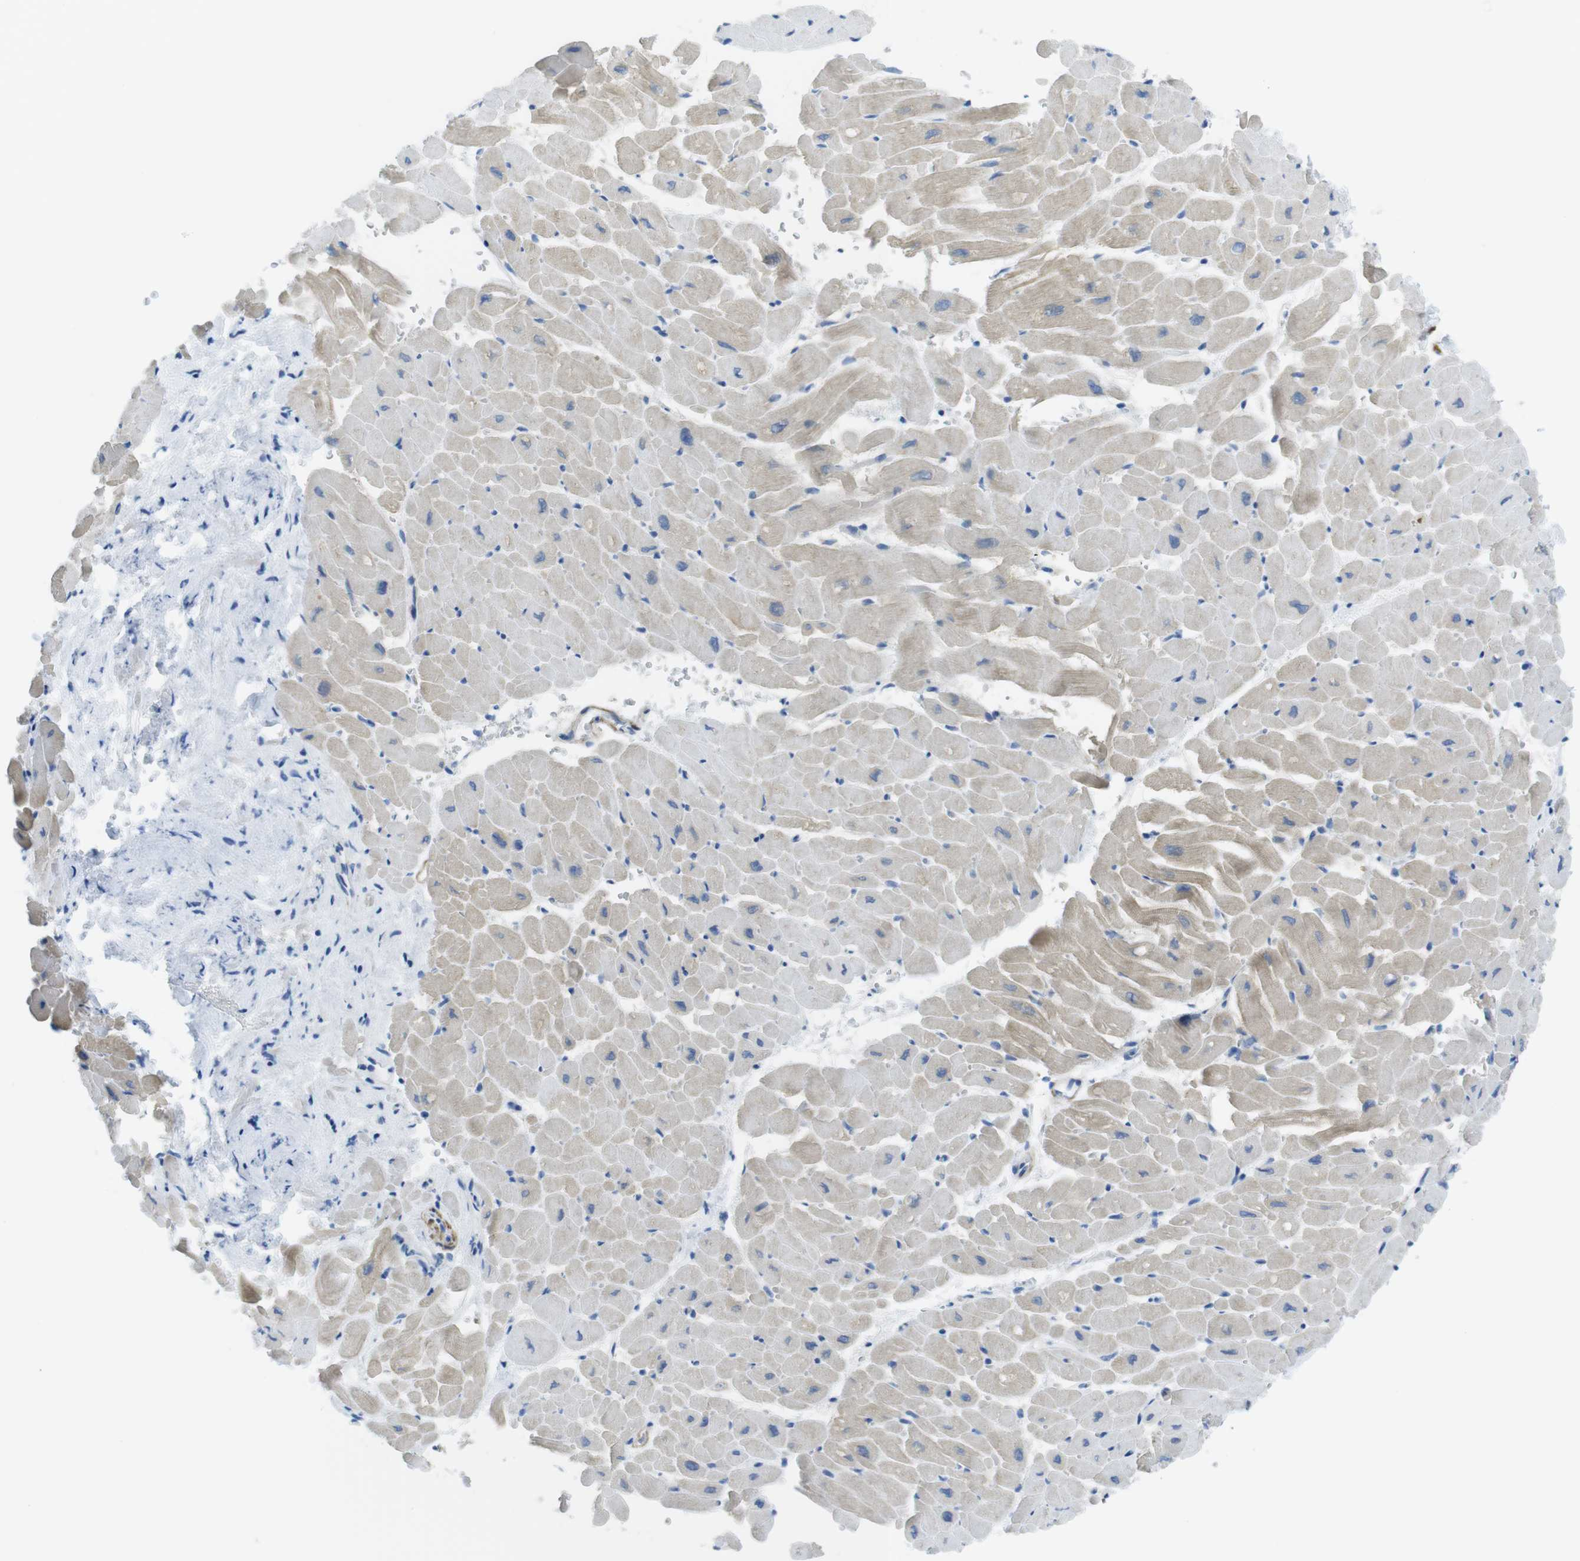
{"staining": {"intensity": "moderate", "quantity": "<25%", "location": "cytoplasmic/membranous"}, "tissue": "heart muscle", "cell_type": "Cardiomyocytes", "image_type": "normal", "snomed": [{"axis": "morphology", "description": "Normal tissue, NOS"}, {"axis": "topography", "description": "Heart"}], "caption": "Immunohistochemistry (IHC) (DAB) staining of normal human heart muscle reveals moderate cytoplasmic/membranous protein expression in about <25% of cardiomyocytes.", "gene": "ASIC5", "patient": {"sex": "male", "age": 45}}